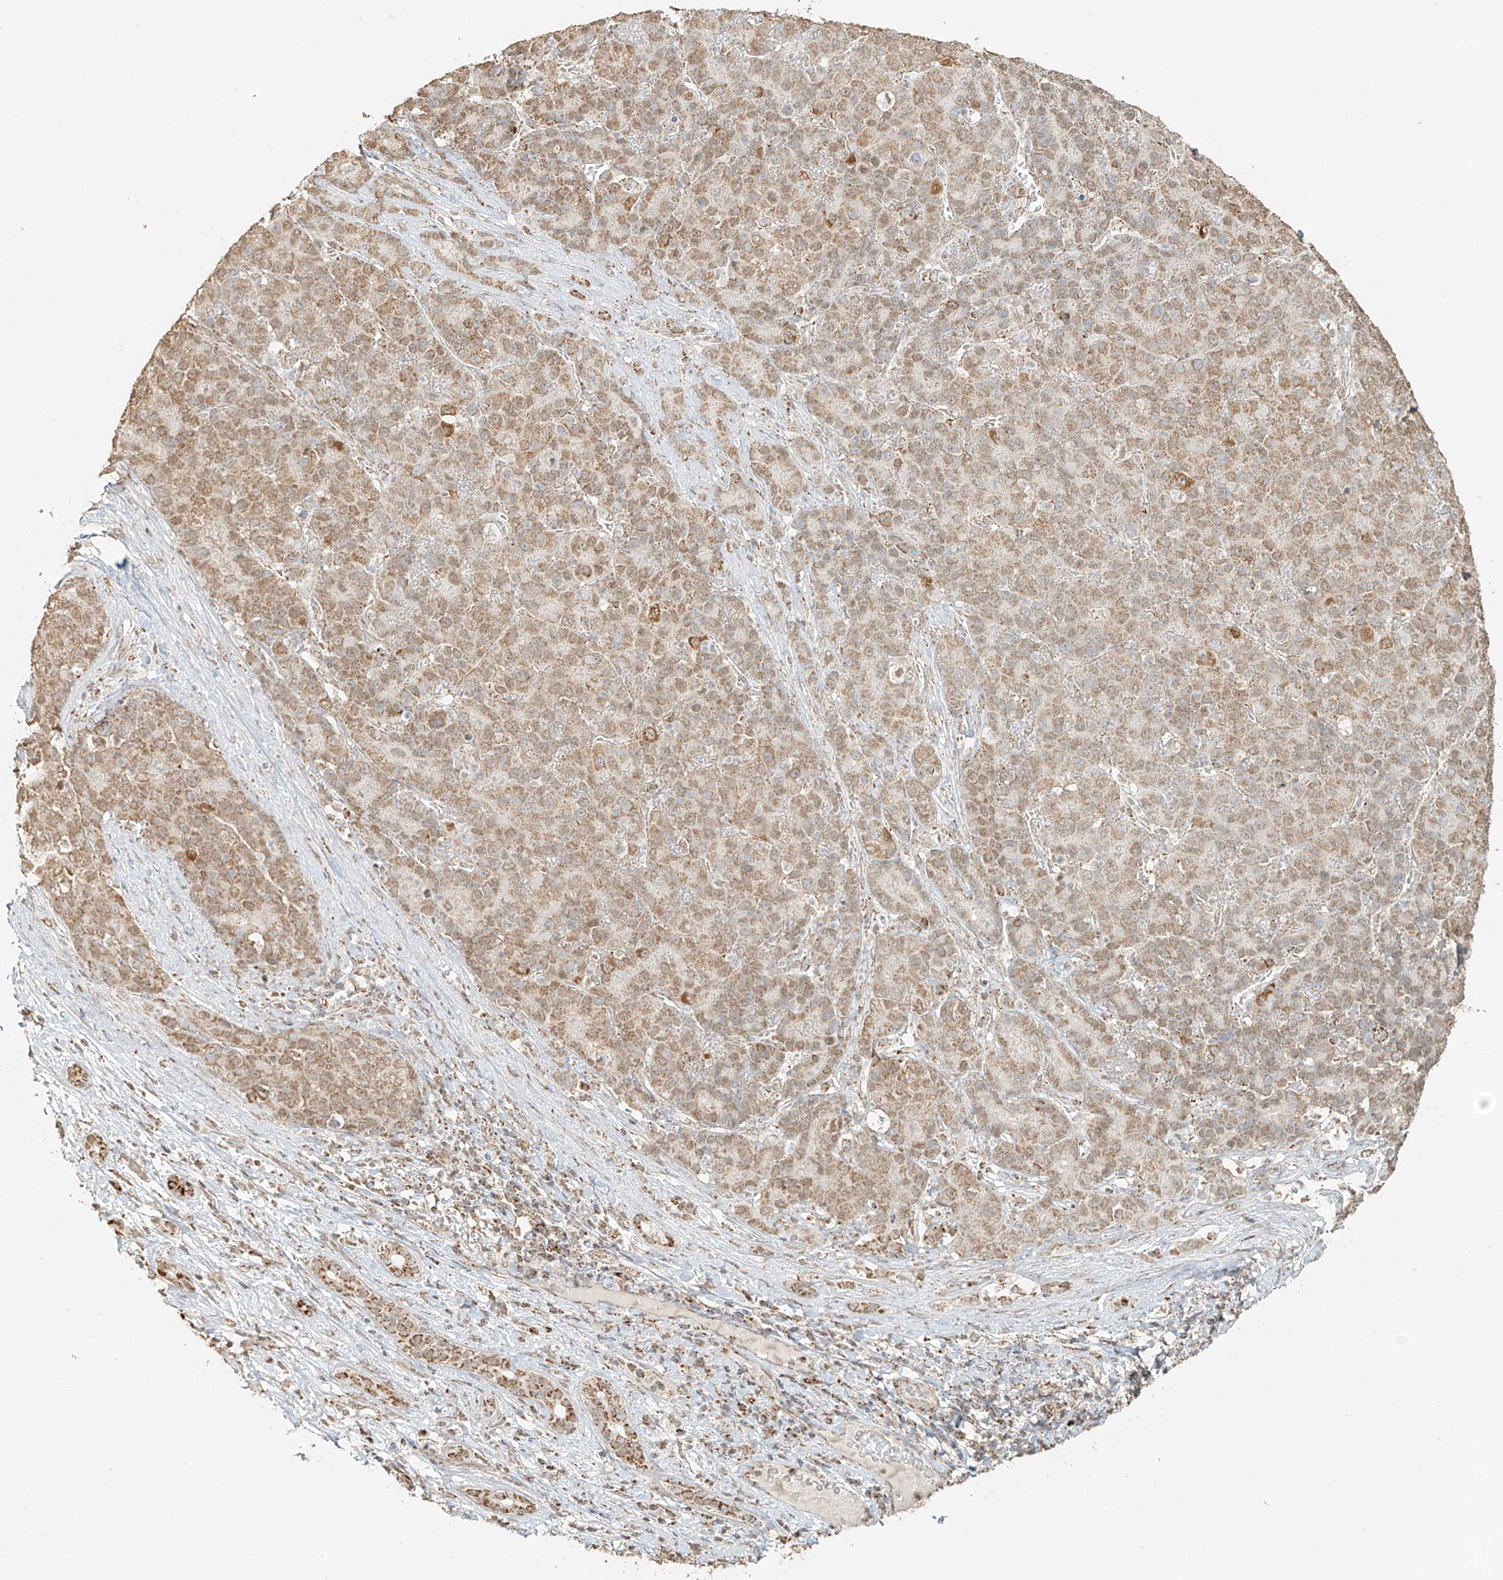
{"staining": {"intensity": "moderate", "quantity": ">75%", "location": "cytoplasmic/membranous"}, "tissue": "liver cancer", "cell_type": "Tumor cells", "image_type": "cancer", "snomed": [{"axis": "morphology", "description": "Carcinoma, Hepatocellular, NOS"}, {"axis": "topography", "description": "Liver"}], "caption": "High-power microscopy captured an IHC micrograph of hepatocellular carcinoma (liver), revealing moderate cytoplasmic/membranous positivity in approximately >75% of tumor cells. (DAB = brown stain, brightfield microscopy at high magnification).", "gene": "MIPEP", "patient": {"sex": "male", "age": 65}}